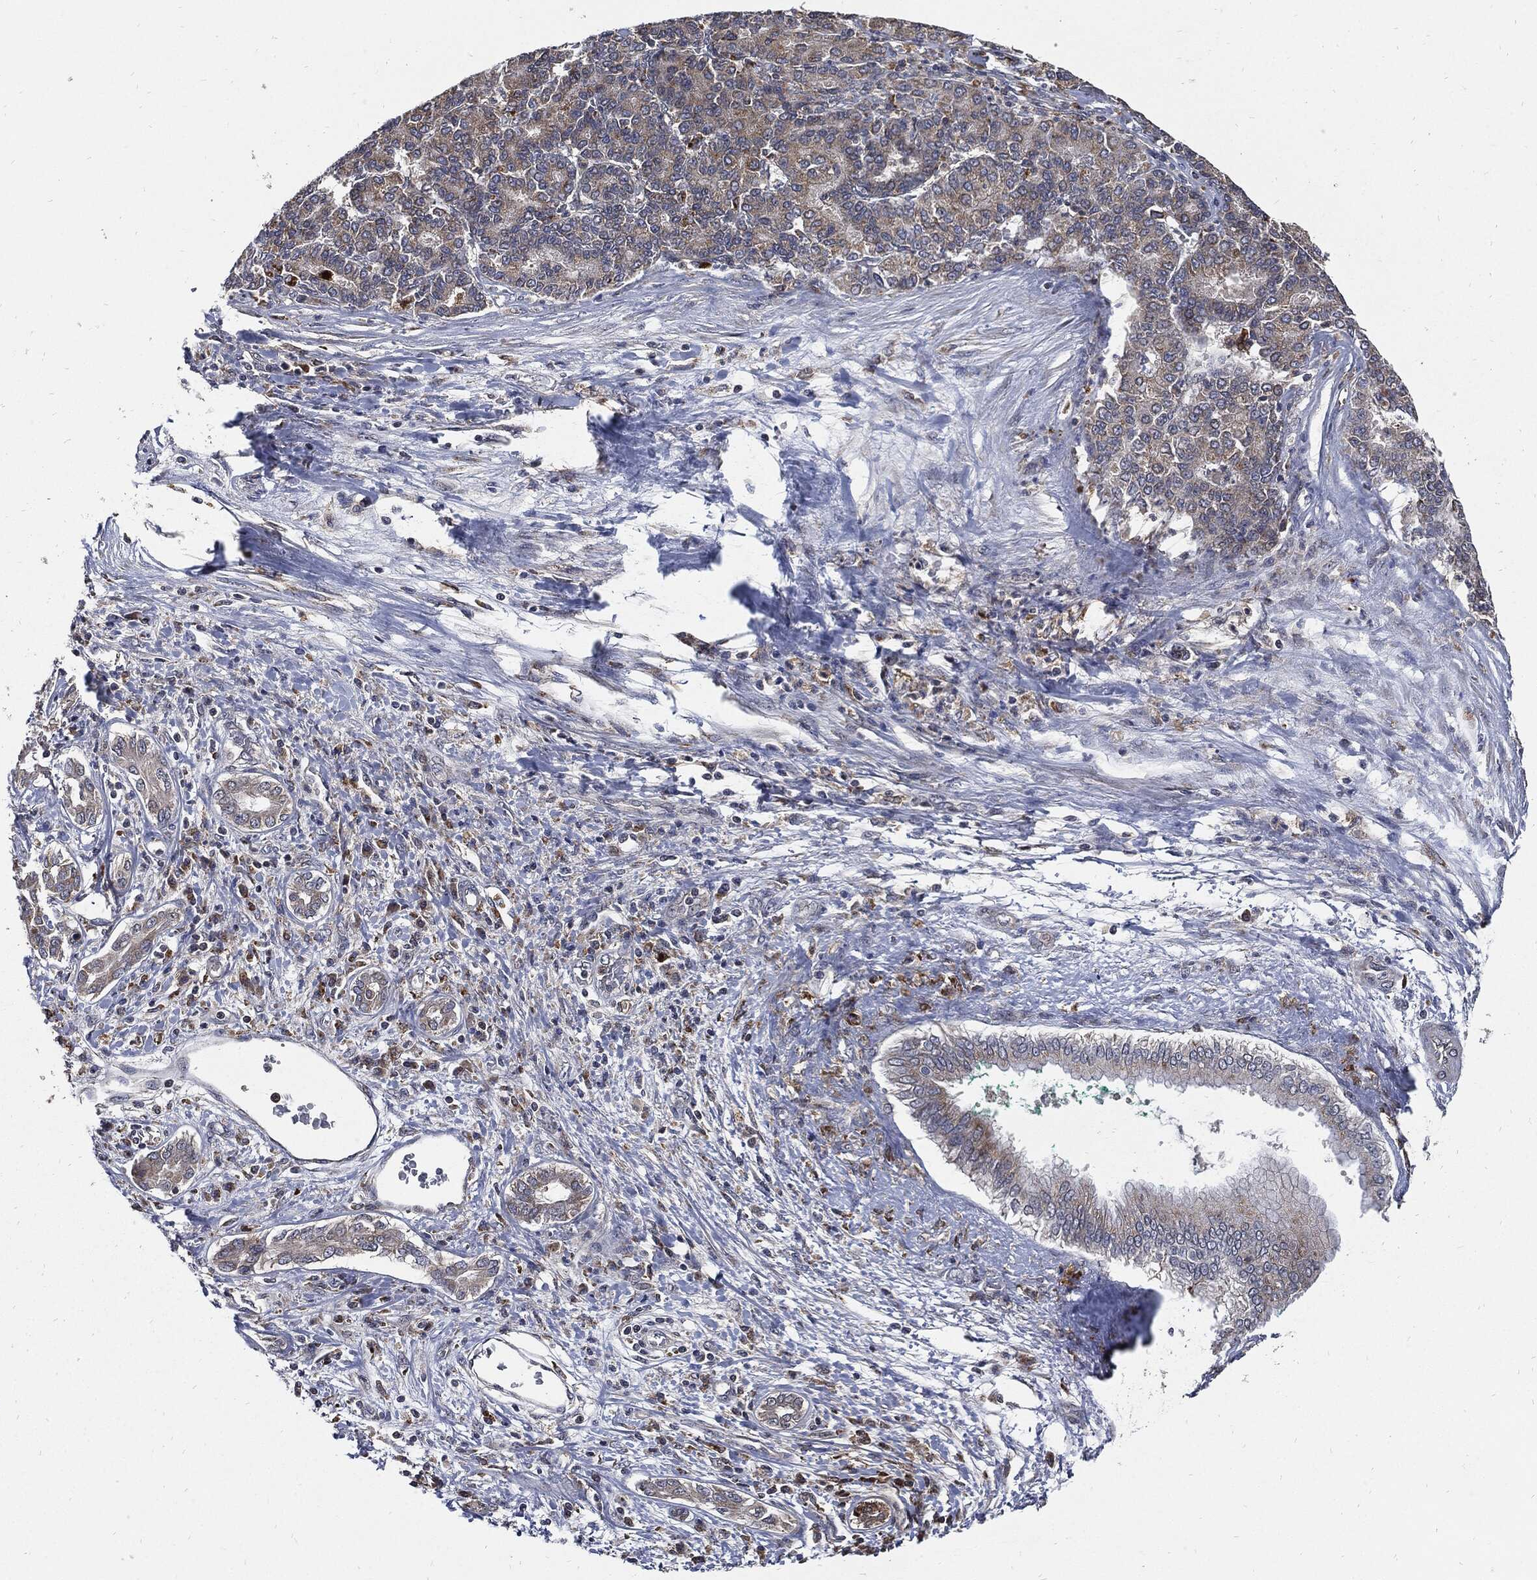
{"staining": {"intensity": "negative", "quantity": "none", "location": "none"}, "tissue": "liver cancer", "cell_type": "Tumor cells", "image_type": "cancer", "snomed": [{"axis": "morphology", "description": "Carcinoma, Hepatocellular, NOS"}, {"axis": "topography", "description": "Liver"}], "caption": "The image displays no significant positivity in tumor cells of hepatocellular carcinoma (liver).", "gene": "SLC31A2", "patient": {"sex": "male", "age": 65}}